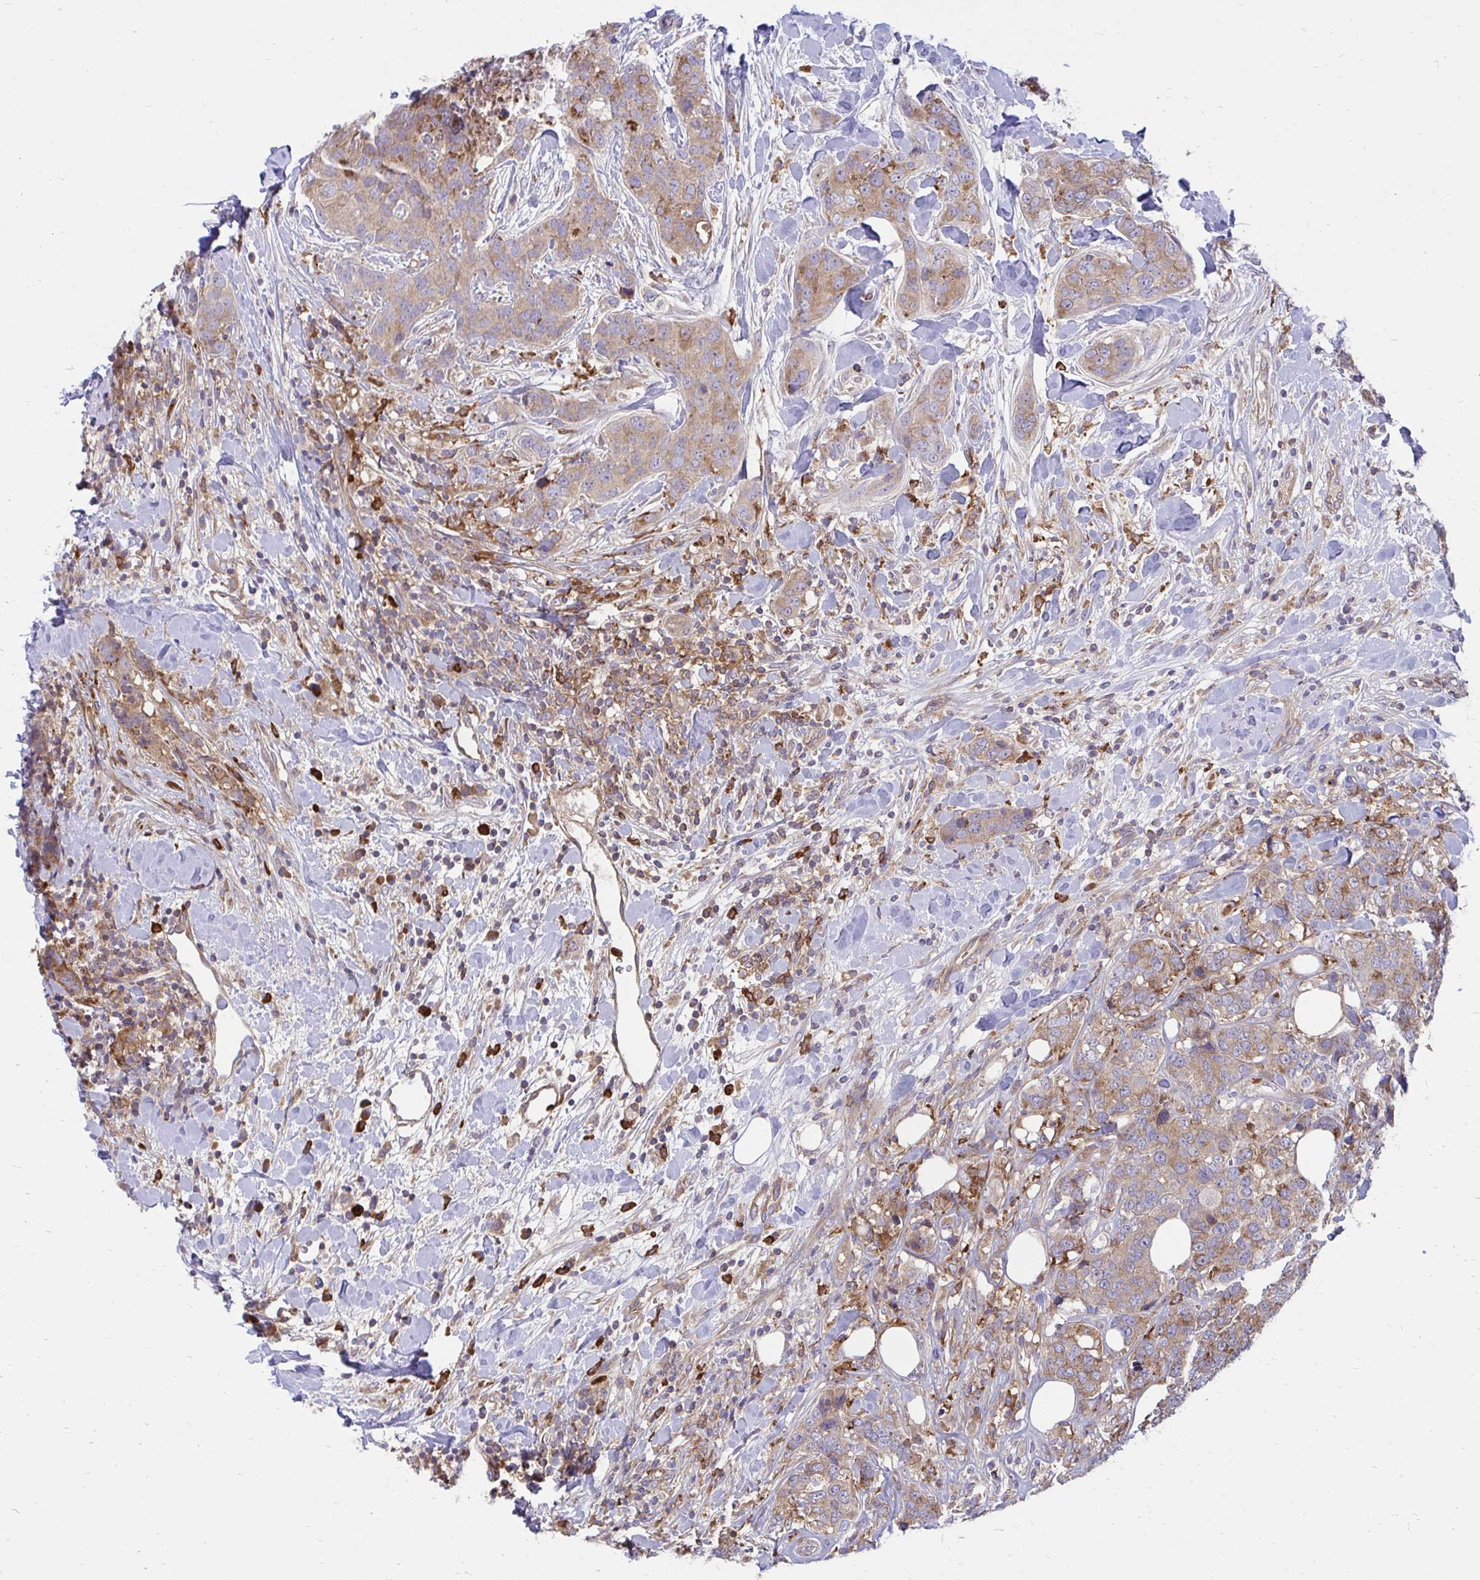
{"staining": {"intensity": "moderate", "quantity": "25%-75%", "location": "cytoplasmic/membranous"}, "tissue": "breast cancer", "cell_type": "Tumor cells", "image_type": "cancer", "snomed": [{"axis": "morphology", "description": "Lobular carcinoma"}, {"axis": "topography", "description": "Breast"}], "caption": "An IHC photomicrograph of neoplastic tissue is shown. Protein staining in brown shows moderate cytoplasmic/membranous positivity in breast lobular carcinoma within tumor cells.", "gene": "ASAP1", "patient": {"sex": "female", "age": 59}}